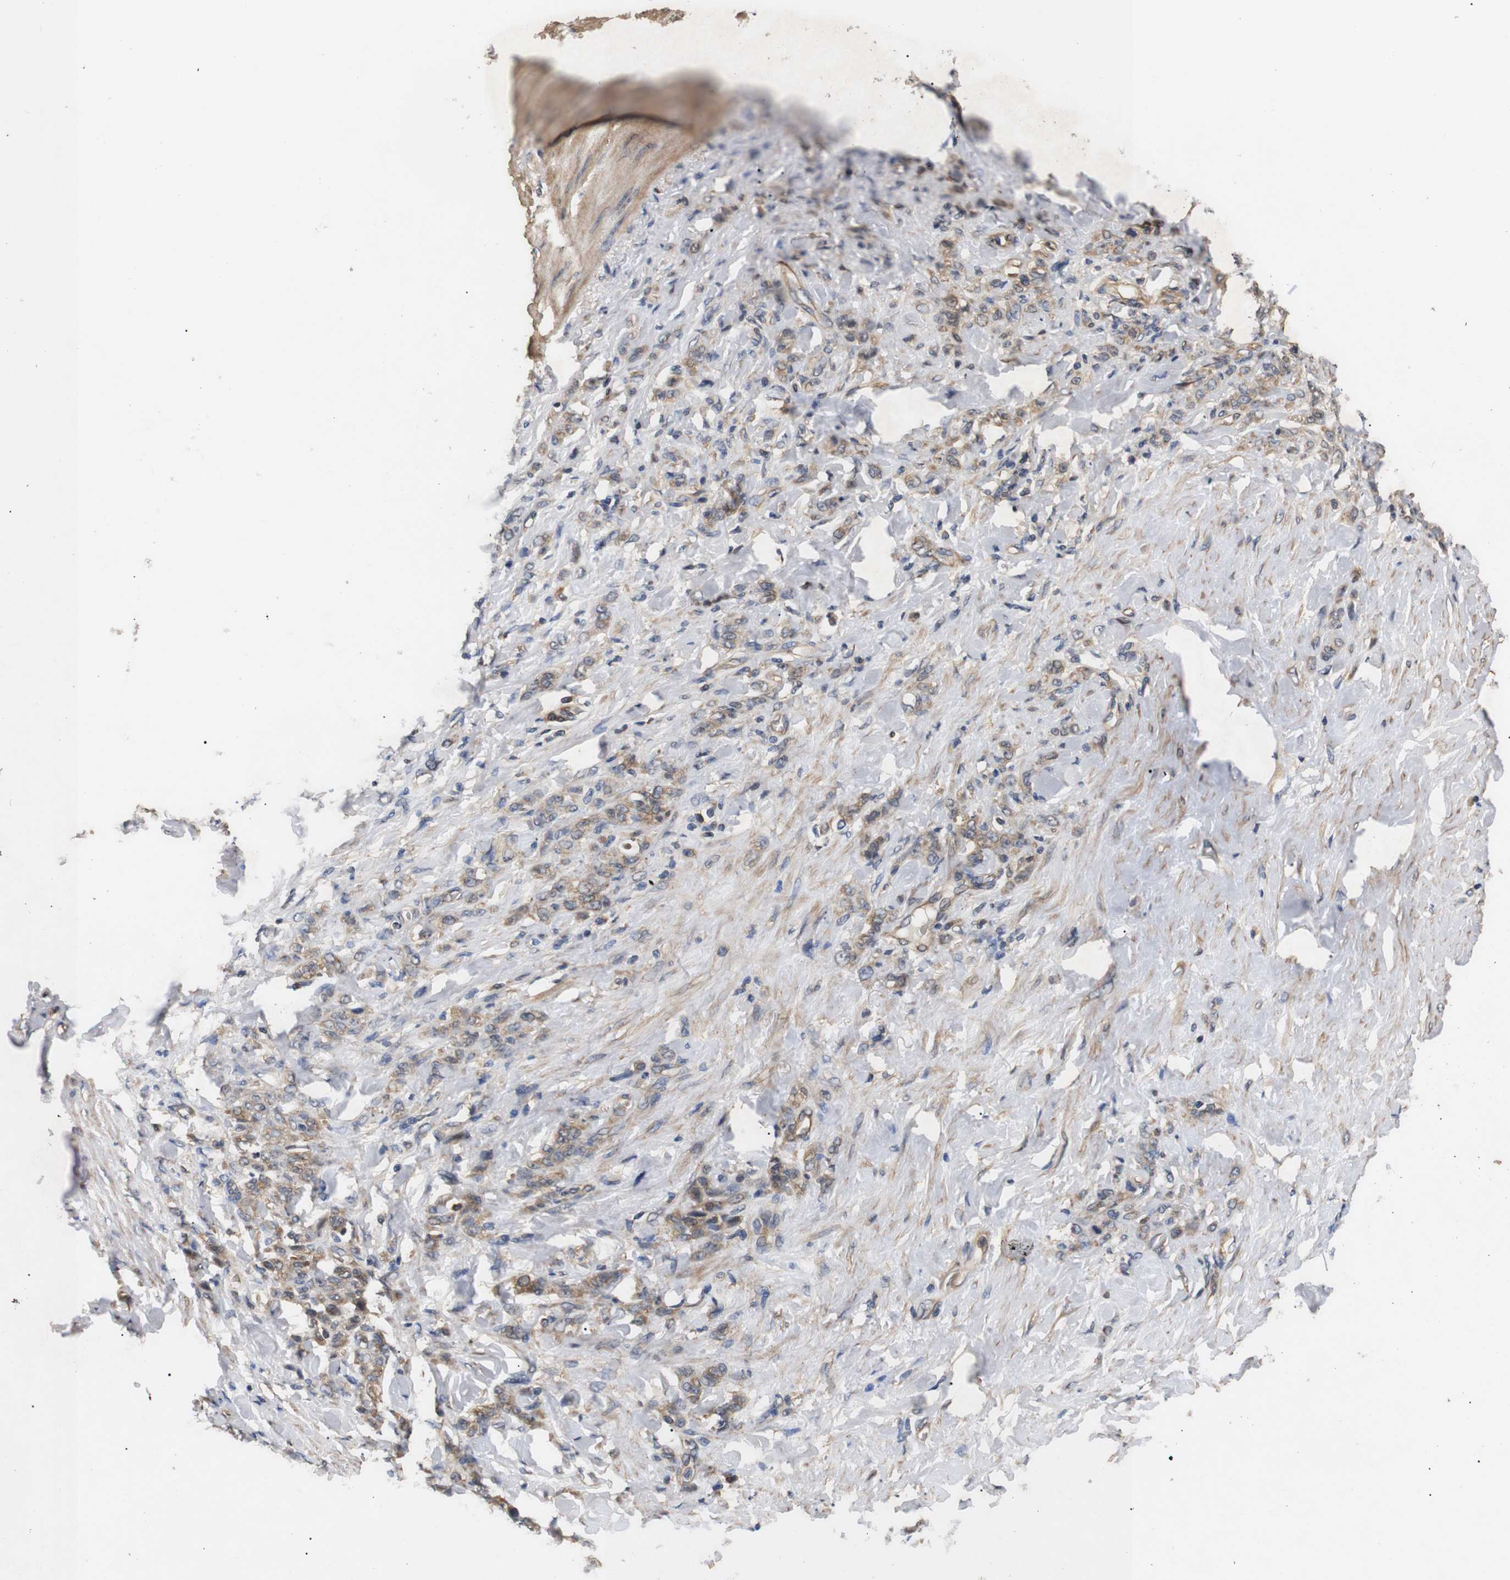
{"staining": {"intensity": "moderate", "quantity": ">75%", "location": "cytoplasmic/membranous"}, "tissue": "stomach cancer", "cell_type": "Tumor cells", "image_type": "cancer", "snomed": [{"axis": "morphology", "description": "Adenocarcinoma, NOS"}, {"axis": "topography", "description": "Stomach"}], "caption": "DAB (3,3'-diaminobenzidine) immunohistochemical staining of adenocarcinoma (stomach) exhibits moderate cytoplasmic/membranous protein positivity in about >75% of tumor cells.", "gene": "DDR1", "patient": {"sex": "male", "age": 82}}